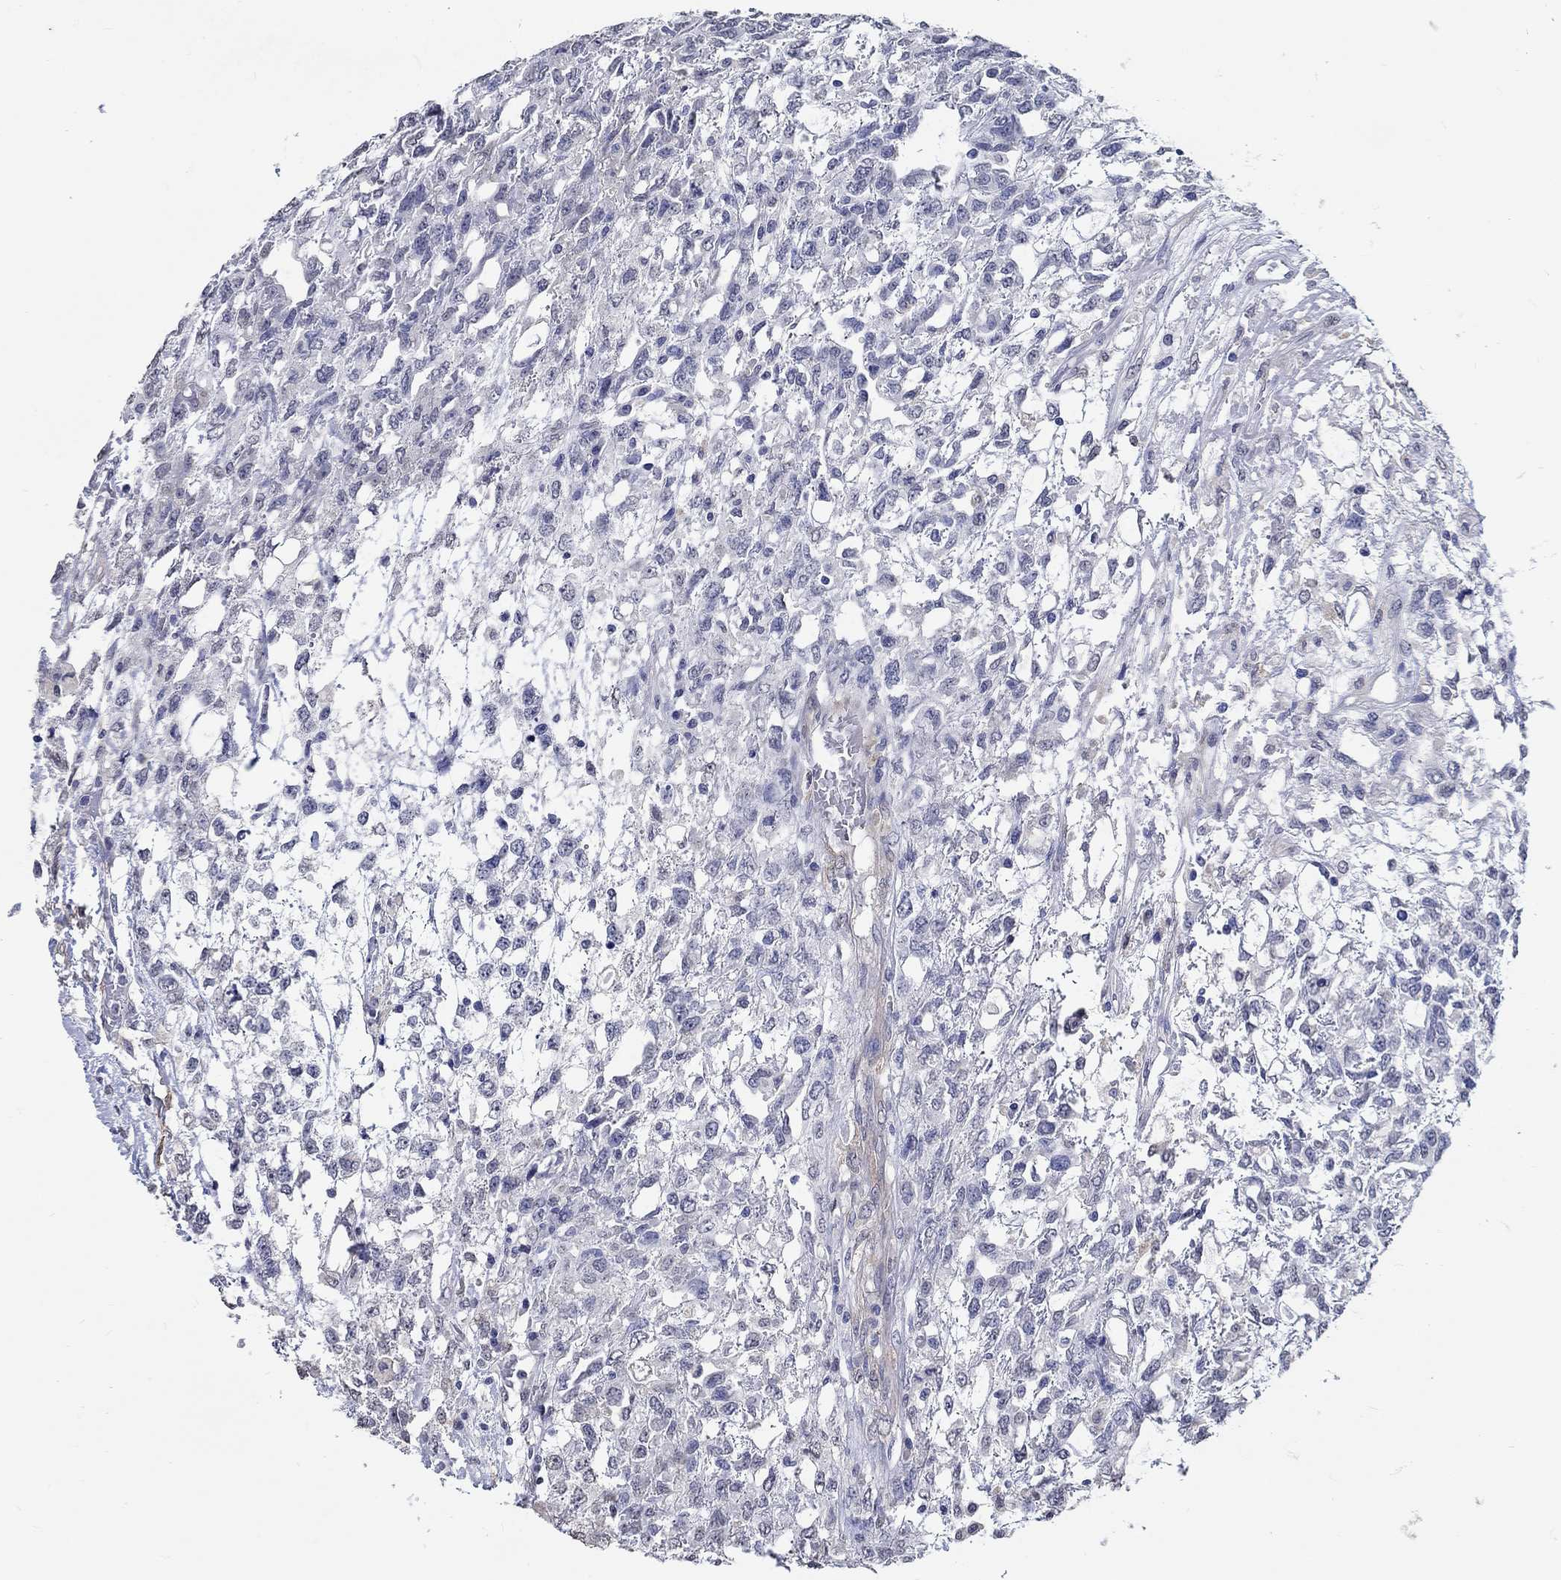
{"staining": {"intensity": "negative", "quantity": "none", "location": "none"}, "tissue": "testis cancer", "cell_type": "Tumor cells", "image_type": "cancer", "snomed": [{"axis": "morphology", "description": "Seminoma, NOS"}, {"axis": "topography", "description": "Testis"}], "caption": "A histopathology image of testis cancer (seminoma) stained for a protein shows no brown staining in tumor cells.", "gene": "PDE1B", "patient": {"sex": "male", "age": 52}}